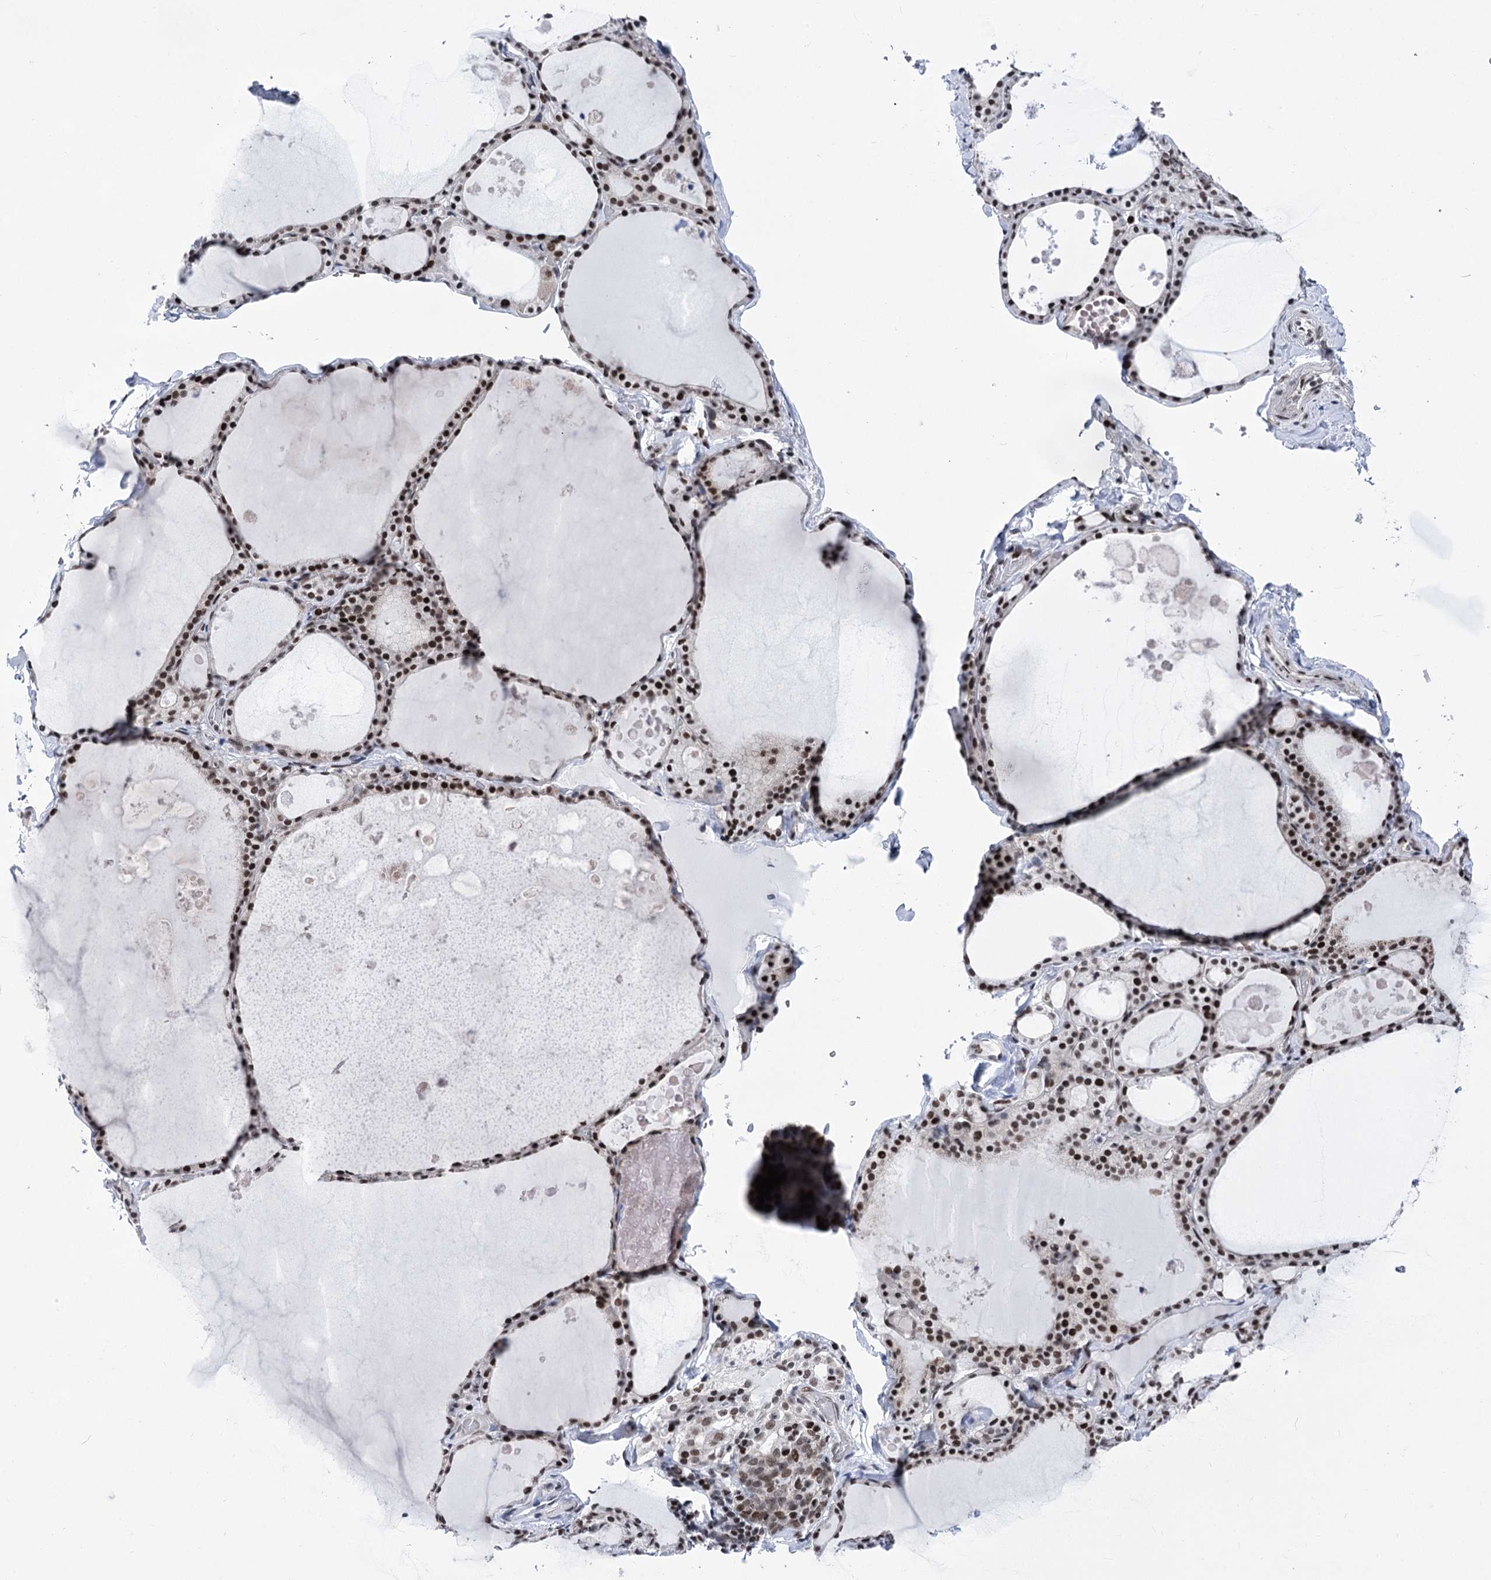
{"staining": {"intensity": "moderate", "quantity": ">75%", "location": "nuclear"}, "tissue": "thyroid gland", "cell_type": "Glandular cells", "image_type": "normal", "snomed": [{"axis": "morphology", "description": "Normal tissue, NOS"}, {"axis": "topography", "description": "Thyroid gland"}], "caption": "Thyroid gland was stained to show a protein in brown. There is medium levels of moderate nuclear positivity in about >75% of glandular cells. (DAB IHC, brown staining for protein, blue staining for nuclei).", "gene": "POU4F3", "patient": {"sex": "male", "age": 56}}